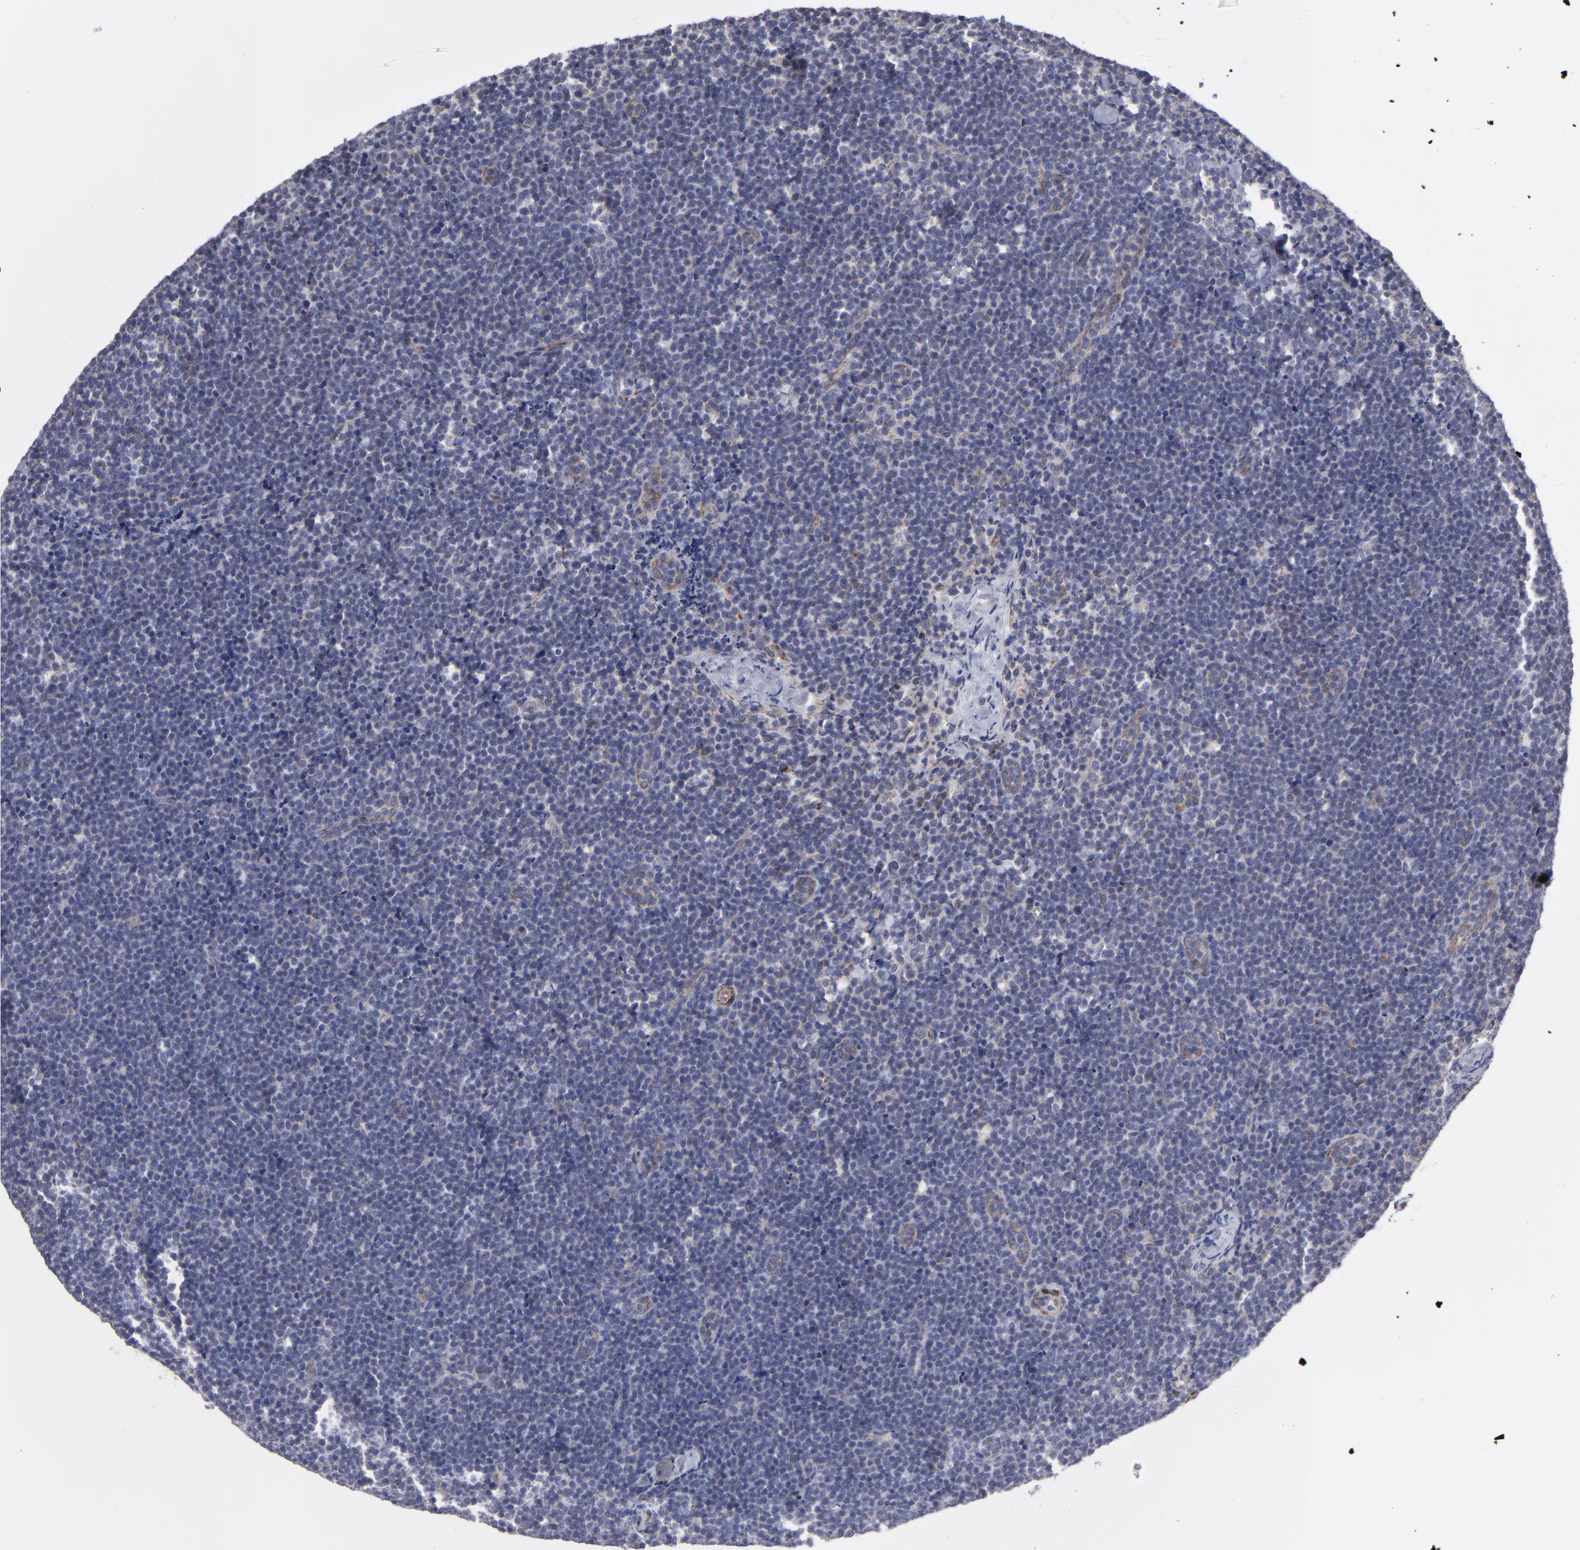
{"staining": {"intensity": "weak", "quantity": "<25%", "location": "cytoplasmic/membranous"}, "tissue": "lymphoma", "cell_type": "Tumor cells", "image_type": "cancer", "snomed": [{"axis": "morphology", "description": "Malignant lymphoma, non-Hodgkin's type, High grade"}, {"axis": "topography", "description": "Lymph node"}], "caption": "Photomicrograph shows no significant protein expression in tumor cells of high-grade malignant lymphoma, non-Hodgkin's type.", "gene": "SLMAP", "patient": {"sex": "female", "age": 58}}